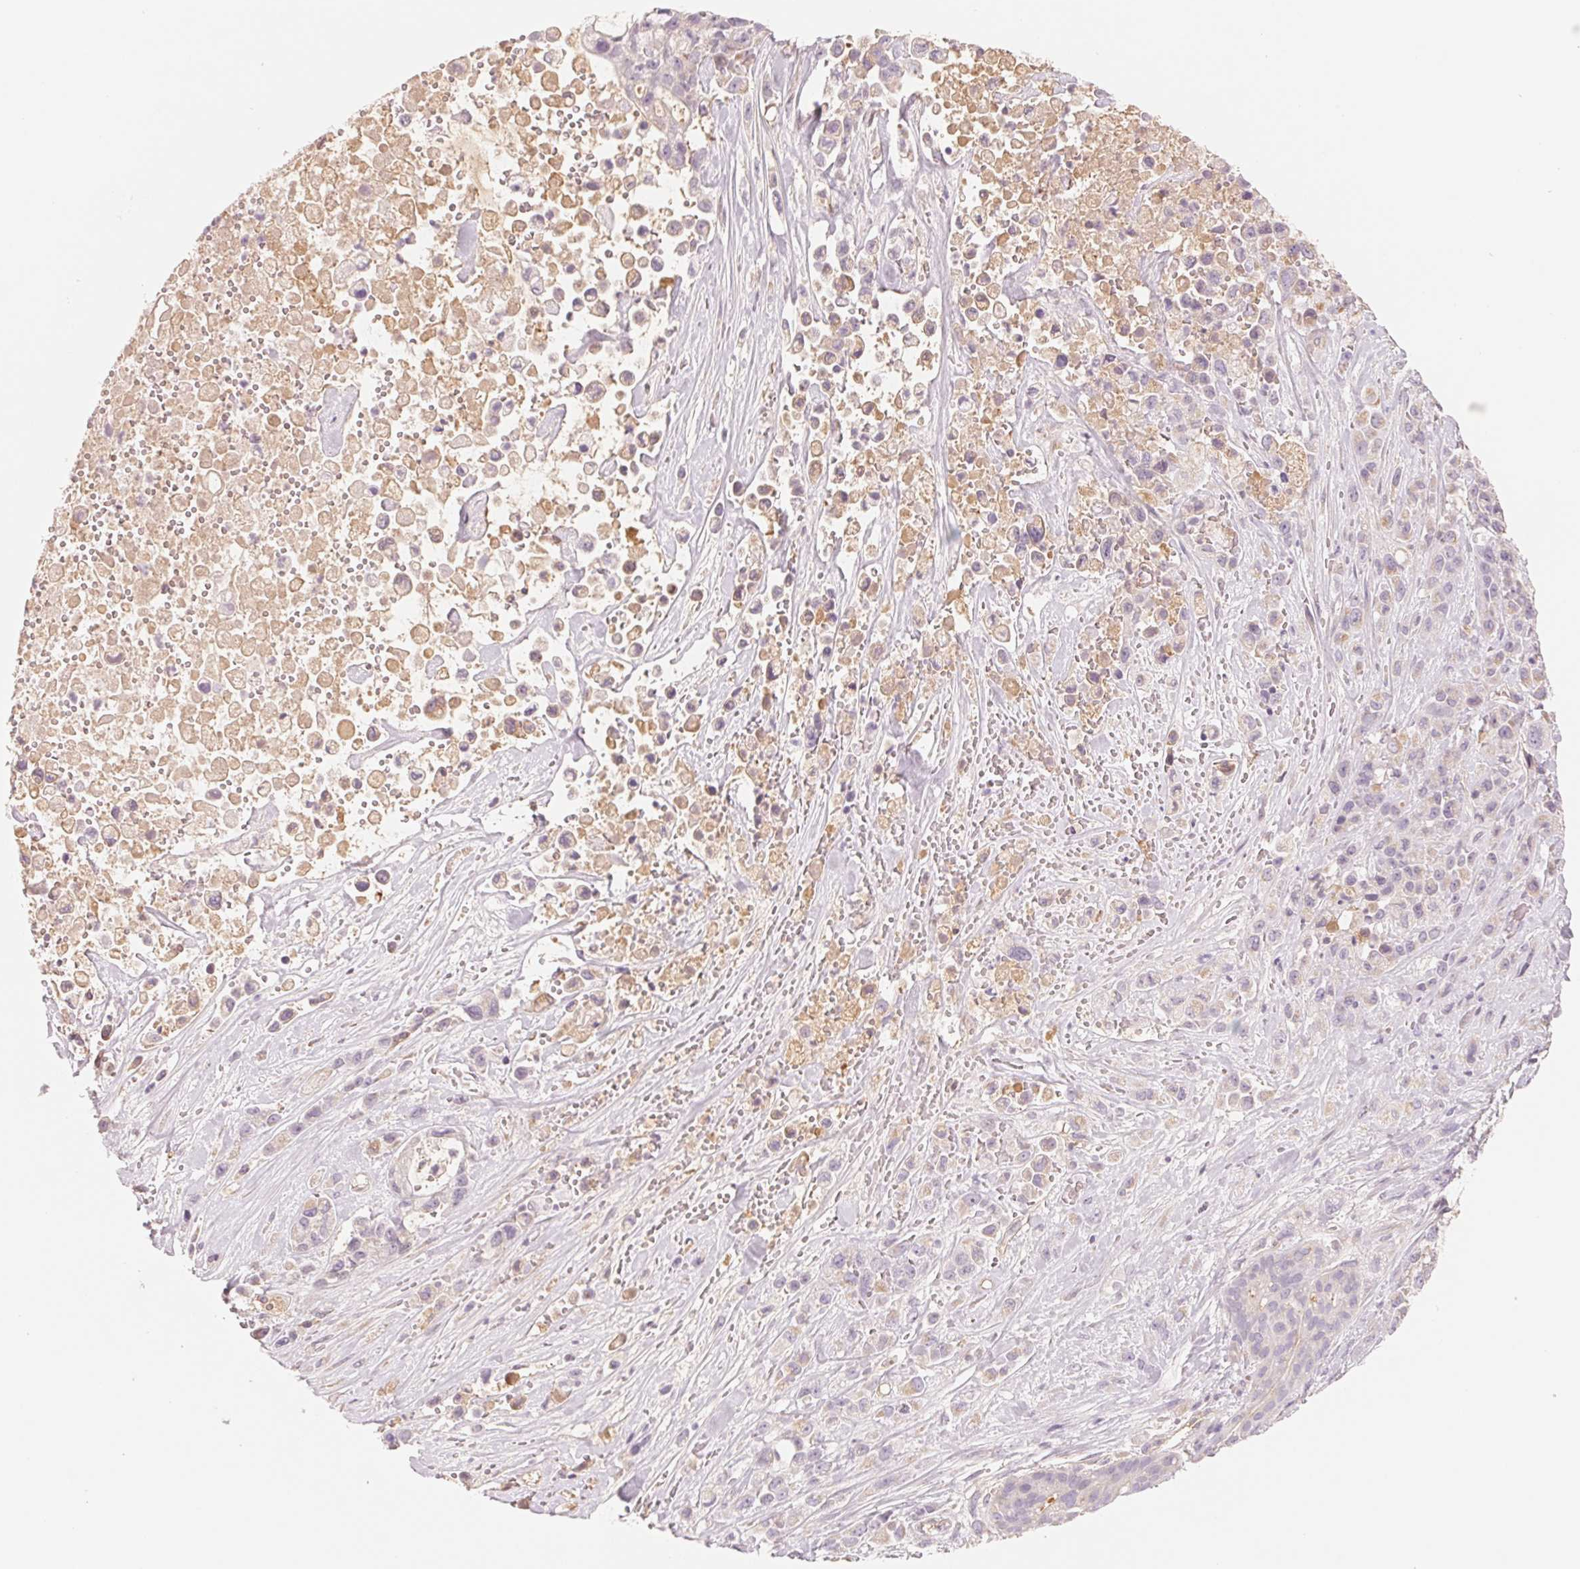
{"staining": {"intensity": "negative", "quantity": "none", "location": "none"}, "tissue": "pancreatic cancer", "cell_type": "Tumor cells", "image_type": "cancer", "snomed": [{"axis": "morphology", "description": "Adenocarcinoma, NOS"}, {"axis": "topography", "description": "Pancreas"}], "caption": "Immunohistochemical staining of human pancreatic cancer reveals no significant expression in tumor cells. The staining was performed using DAB to visualize the protein expression in brown, while the nuclei were stained in blue with hematoxylin (Magnification: 20x).", "gene": "CFHR2", "patient": {"sex": "male", "age": 44}}